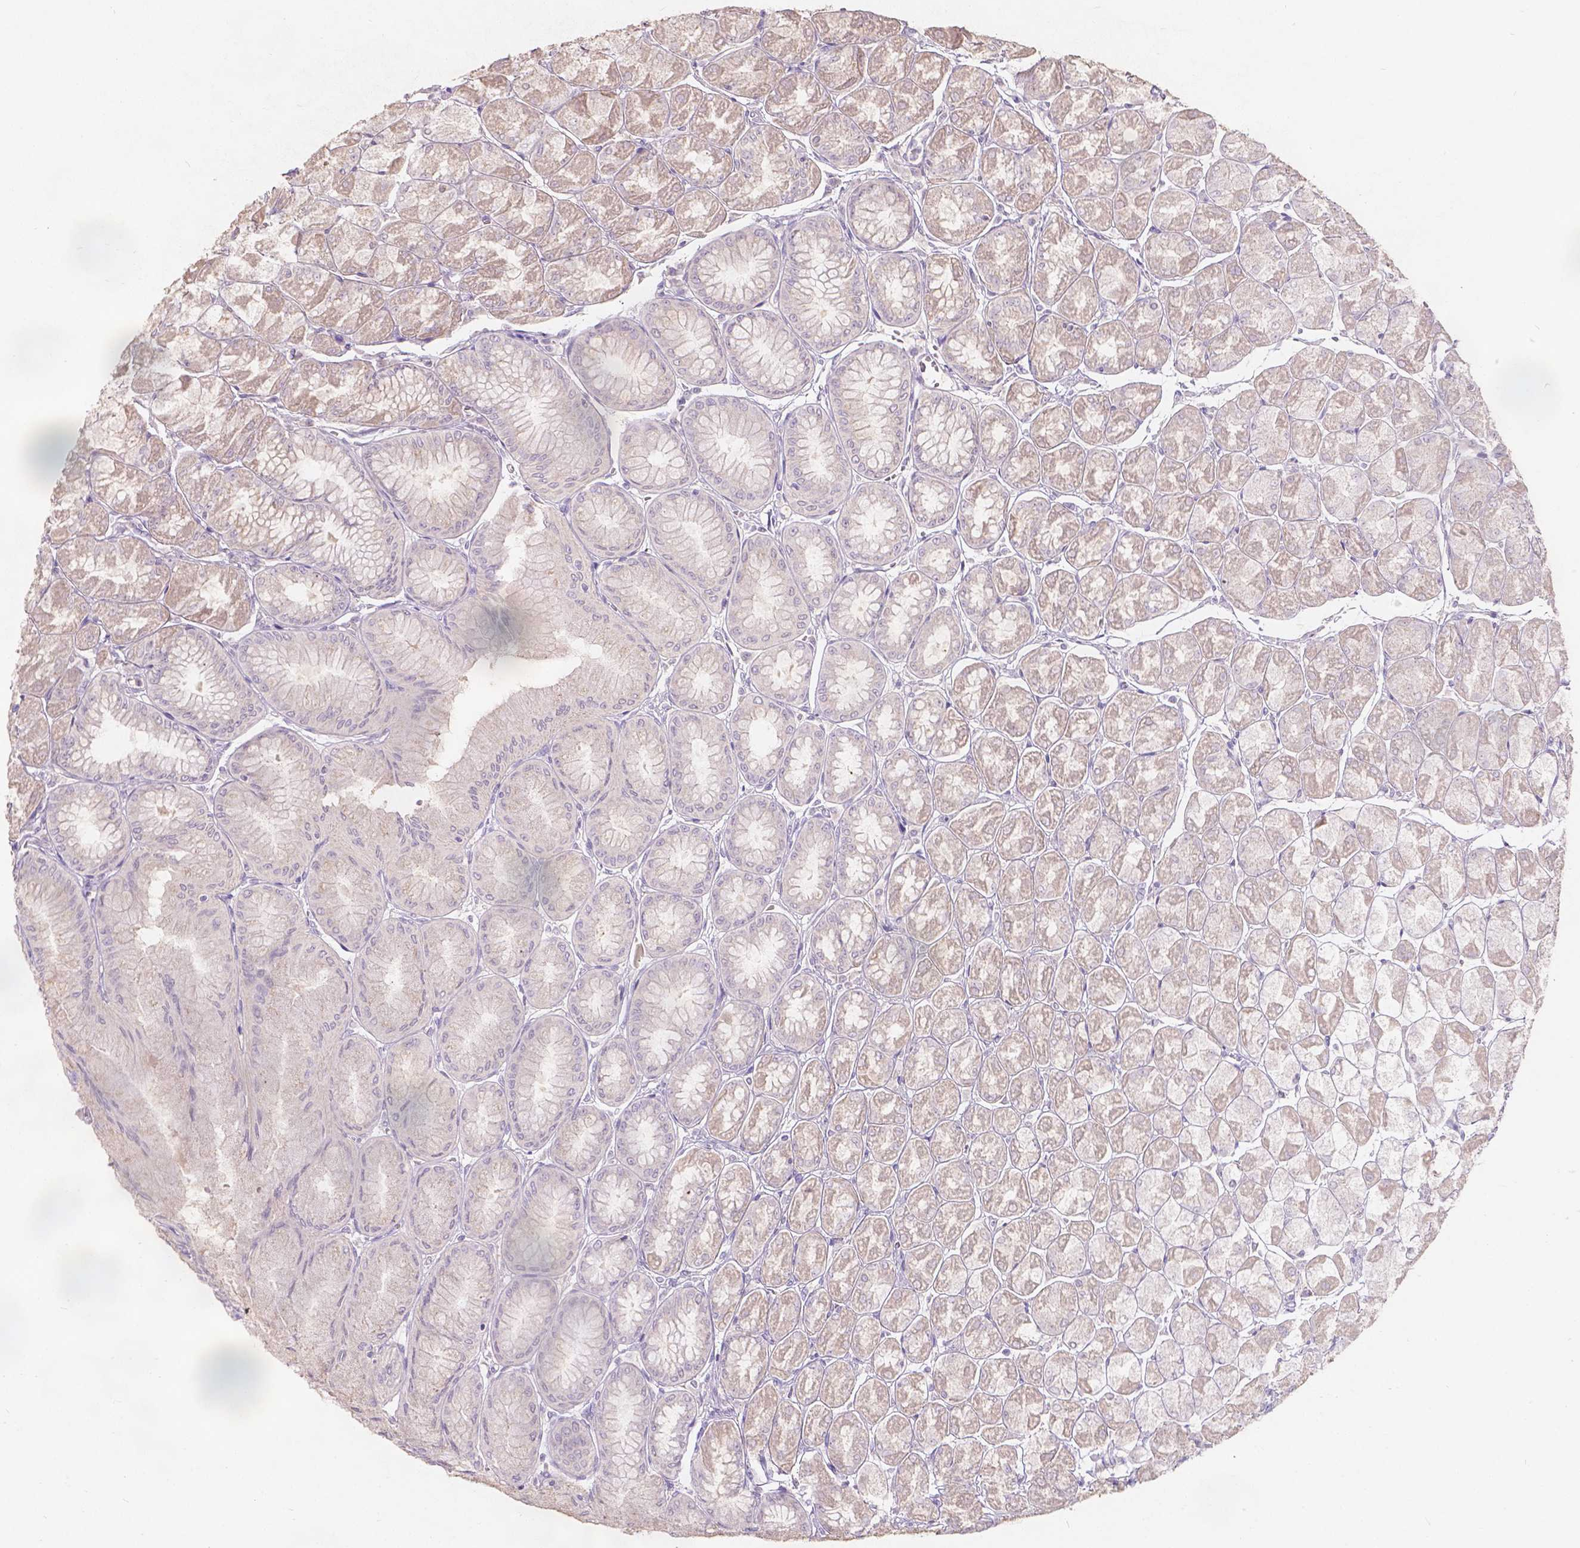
{"staining": {"intensity": "negative", "quantity": "none", "location": "none"}, "tissue": "stomach", "cell_type": "Glandular cells", "image_type": "normal", "snomed": [{"axis": "morphology", "description": "Normal tissue, NOS"}, {"axis": "topography", "description": "Stomach, upper"}], "caption": "High magnification brightfield microscopy of unremarkable stomach stained with DAB (brown) and counterstained with hematoxylin (blue): glandular cells show no significant positivity. (Brightfield microscopy of DAB (3,3'-diaminobenzidine) immunohistochemistry (IHC) at high magnification).", "gene": "DCAF4L1", "patient": {"sex": "male", "age": 60}}